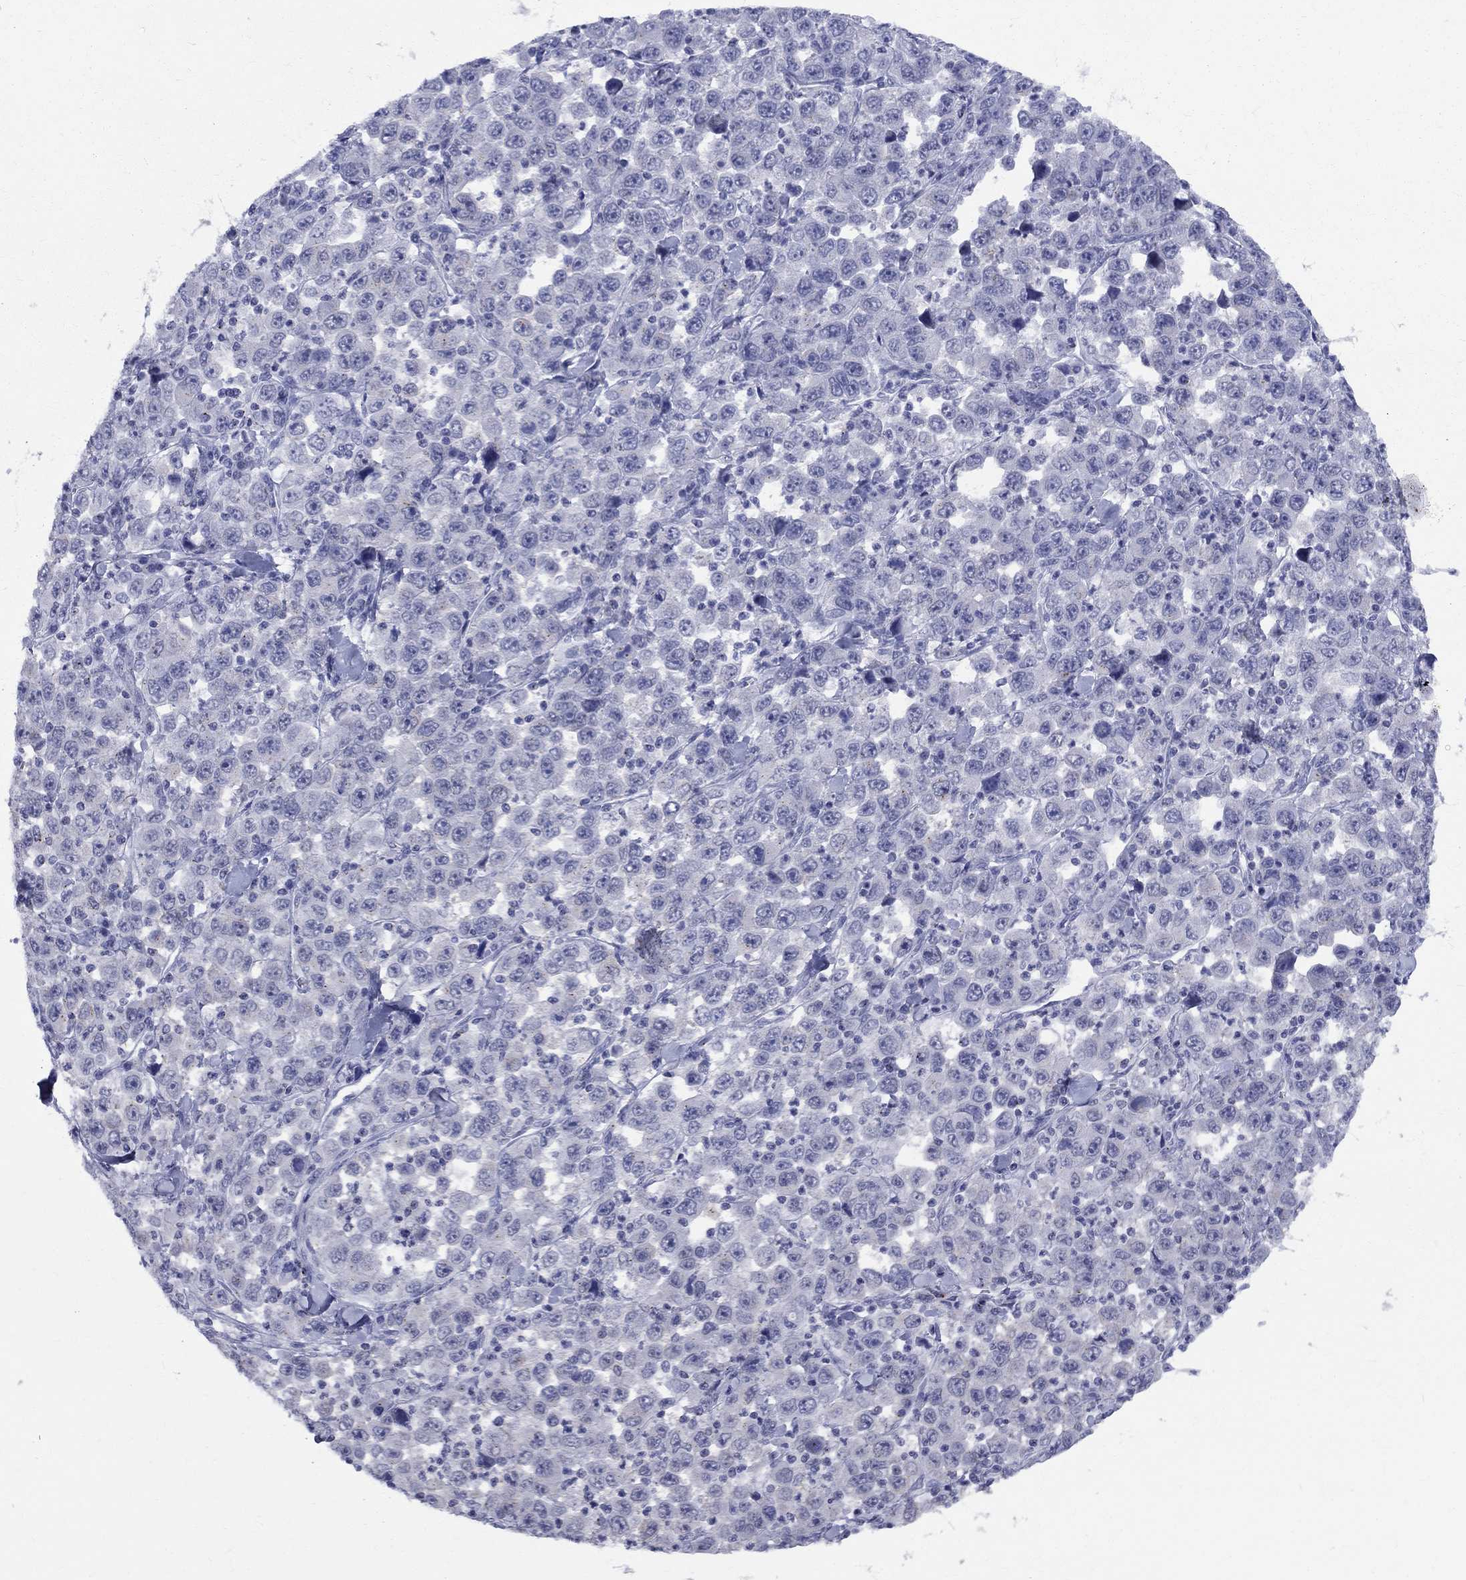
{"staining": {"intensity": "negative", "quantity": "none", "location": "none"}, "tissue": "stomach cancer", "cell_type": "Tumor cells", "image_type": "cancer", "snomed": [{"axis": "morphology", "description": "Normal tissue, NOS"}, {"axis": "morphology", "description": "Adenocarcinoma, NOS"}, {"axis": "topography", "description": "Stomach, upper"}, {"axis": "topography", "description": "Stomach"}], "caption": "Tumor cells are negative for protein expression in human stomach adenocarcinoma.", "gene": "CEP43", "patient": {"sex": "male", "age": 59}}